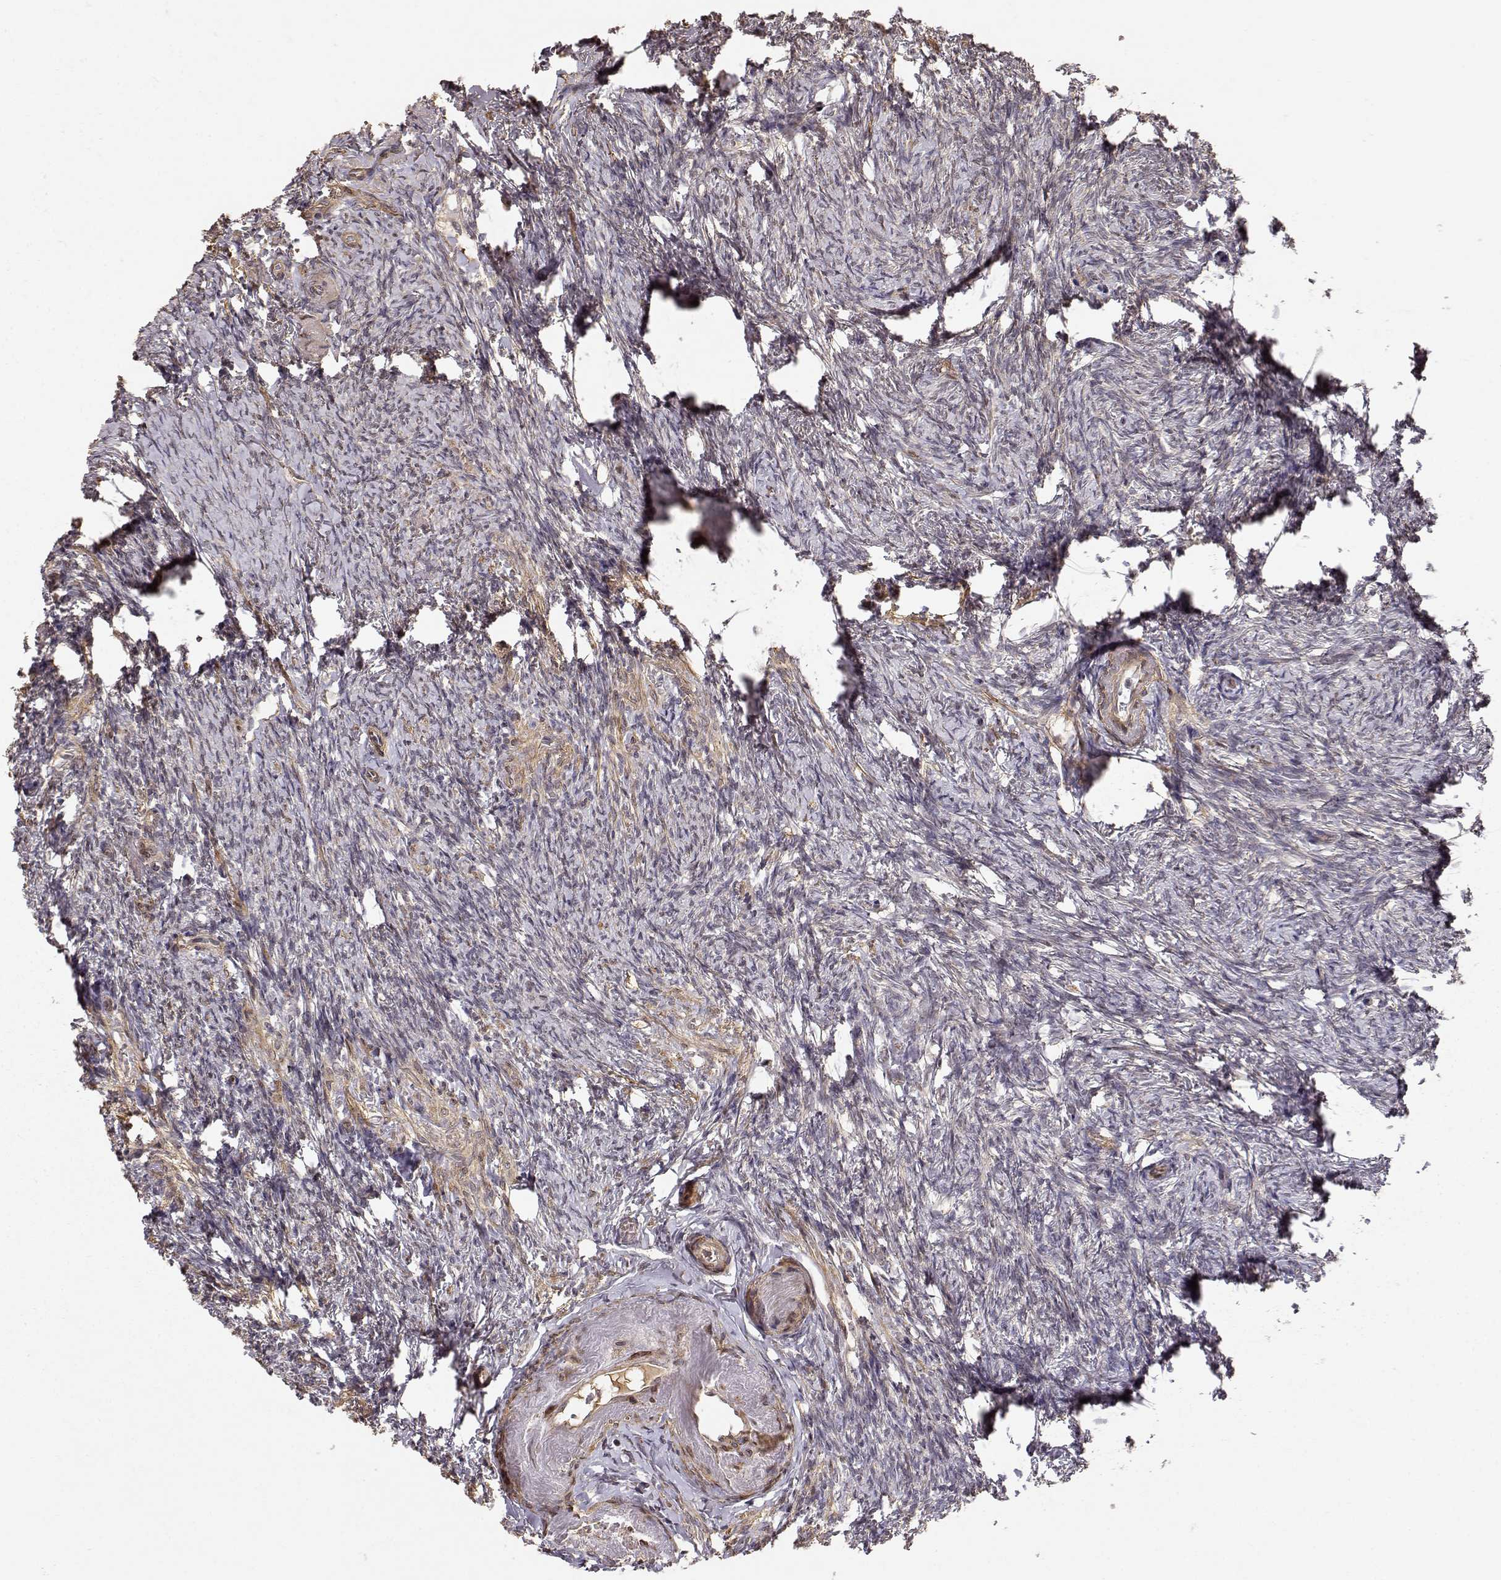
{"staining": {"intensity": "weak", "quantity": ">75%", "location": "cytoplasmic/membranous"}, "tissue": "ovary", "cell_type": "Follicle cells", "image_type": "normal", "snomed": [{"axis": "morphology", "description": "Normal tissue, NOS"}, {"axis": "topography", "description": "Ovary"}], "caption": "Ovary stained with a brown dye reveals weak cytoplasmic/membranous positive staining in approximately >75% of follicle cells.", "gene": "PICK1", "patient": {"sex": "female", "age": 72}}